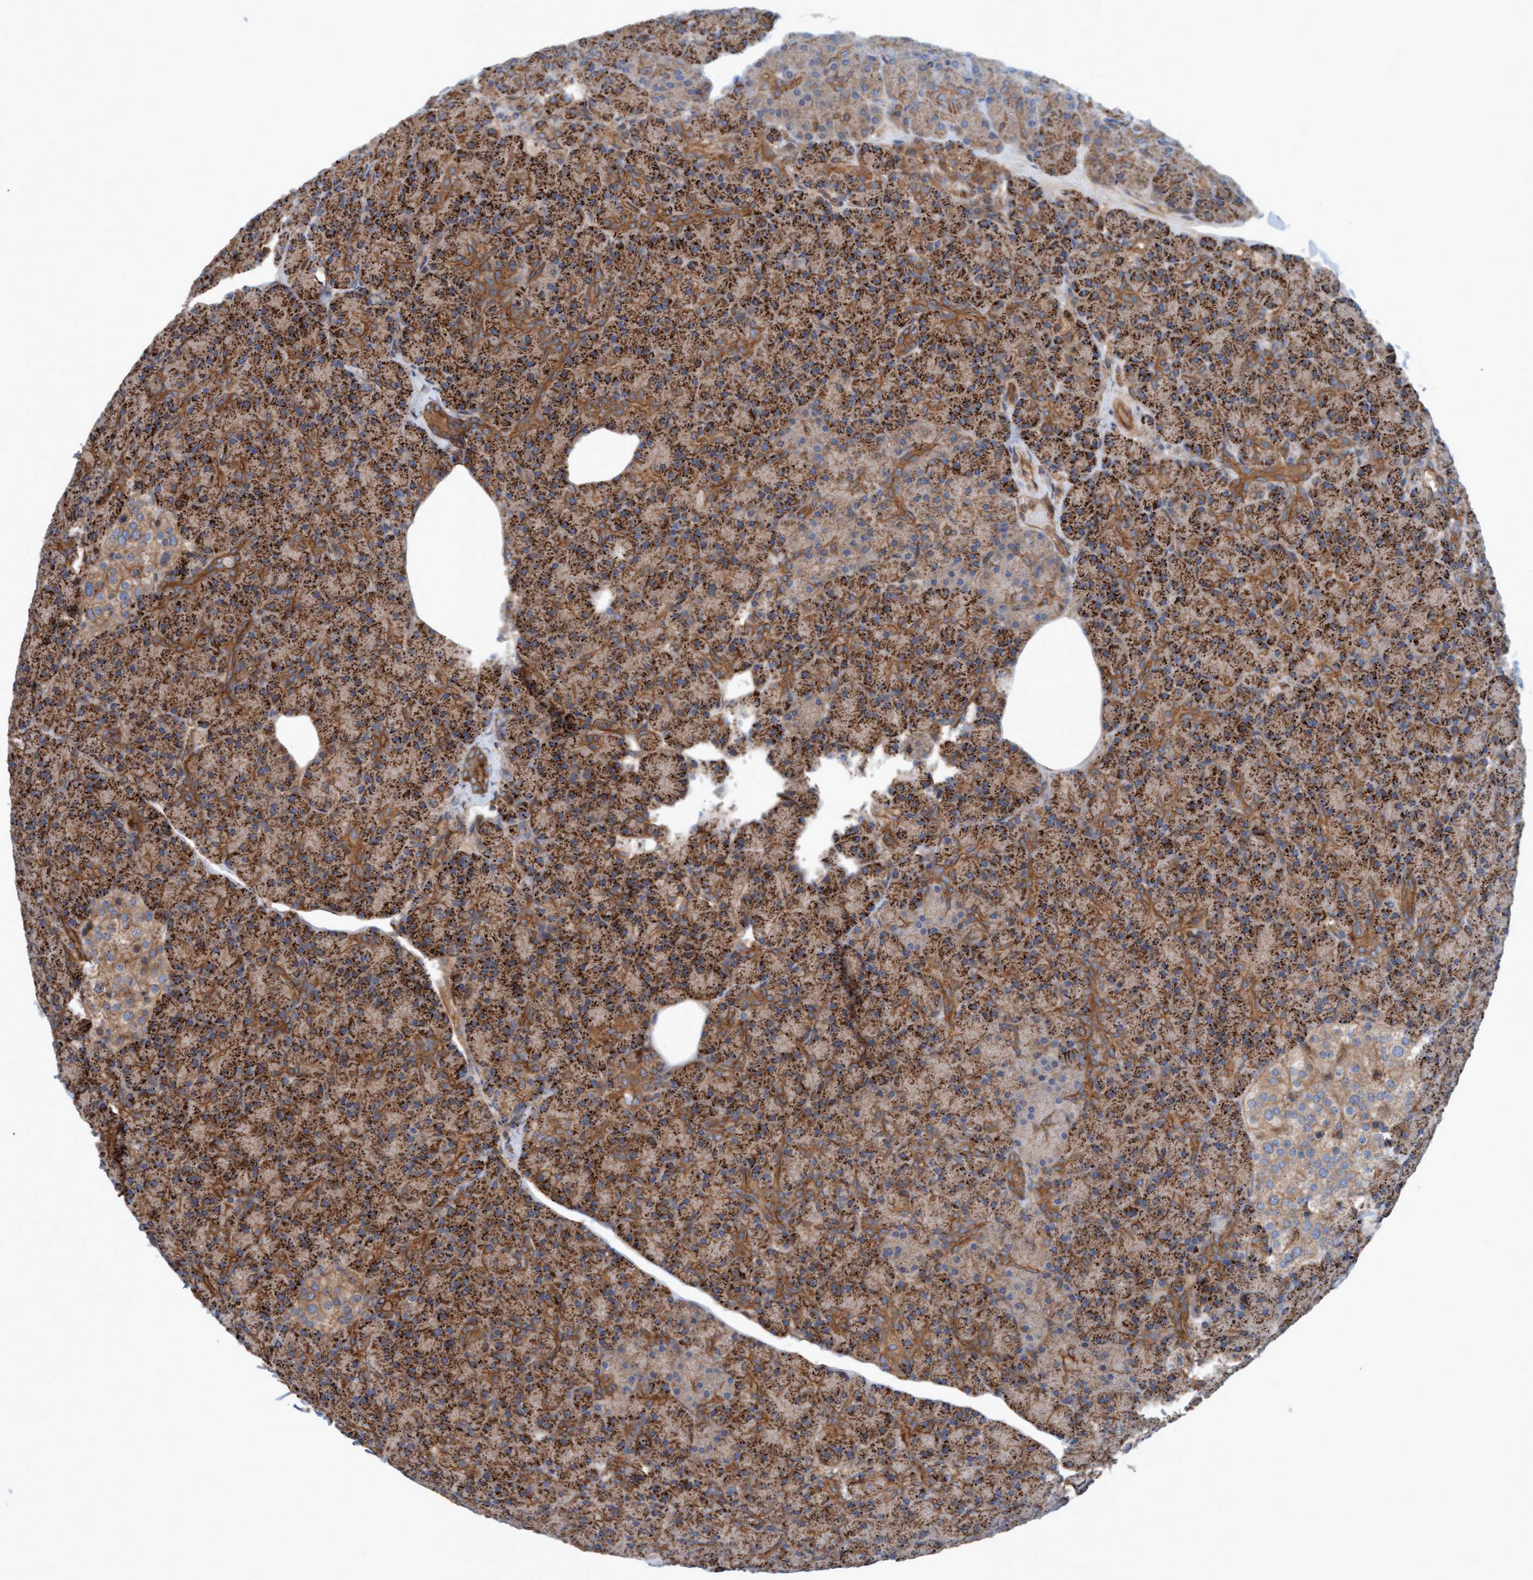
{"staining": {"intensity": "moderate", "quantity": ">75%", "location": "cytoplasmic/membranous"}, "tissue": "pancreas", "cell_type": "Exocrine glandular cells", "image_type": "normal", "snomed": [{"axis": "morphology", "description": "Normal tissue, NOS"}, {"axis": "topography", "description": "Pancreas"}], "caption": "There is medium levels of moderate cytoplasmic/membranous positivity in exocrine glandular cells of normal pancreas, as demonstrated by immunohistochemical staining (brown color).", "gene": "ERAL1", "patient": {"sex": "female", "age": 43}}